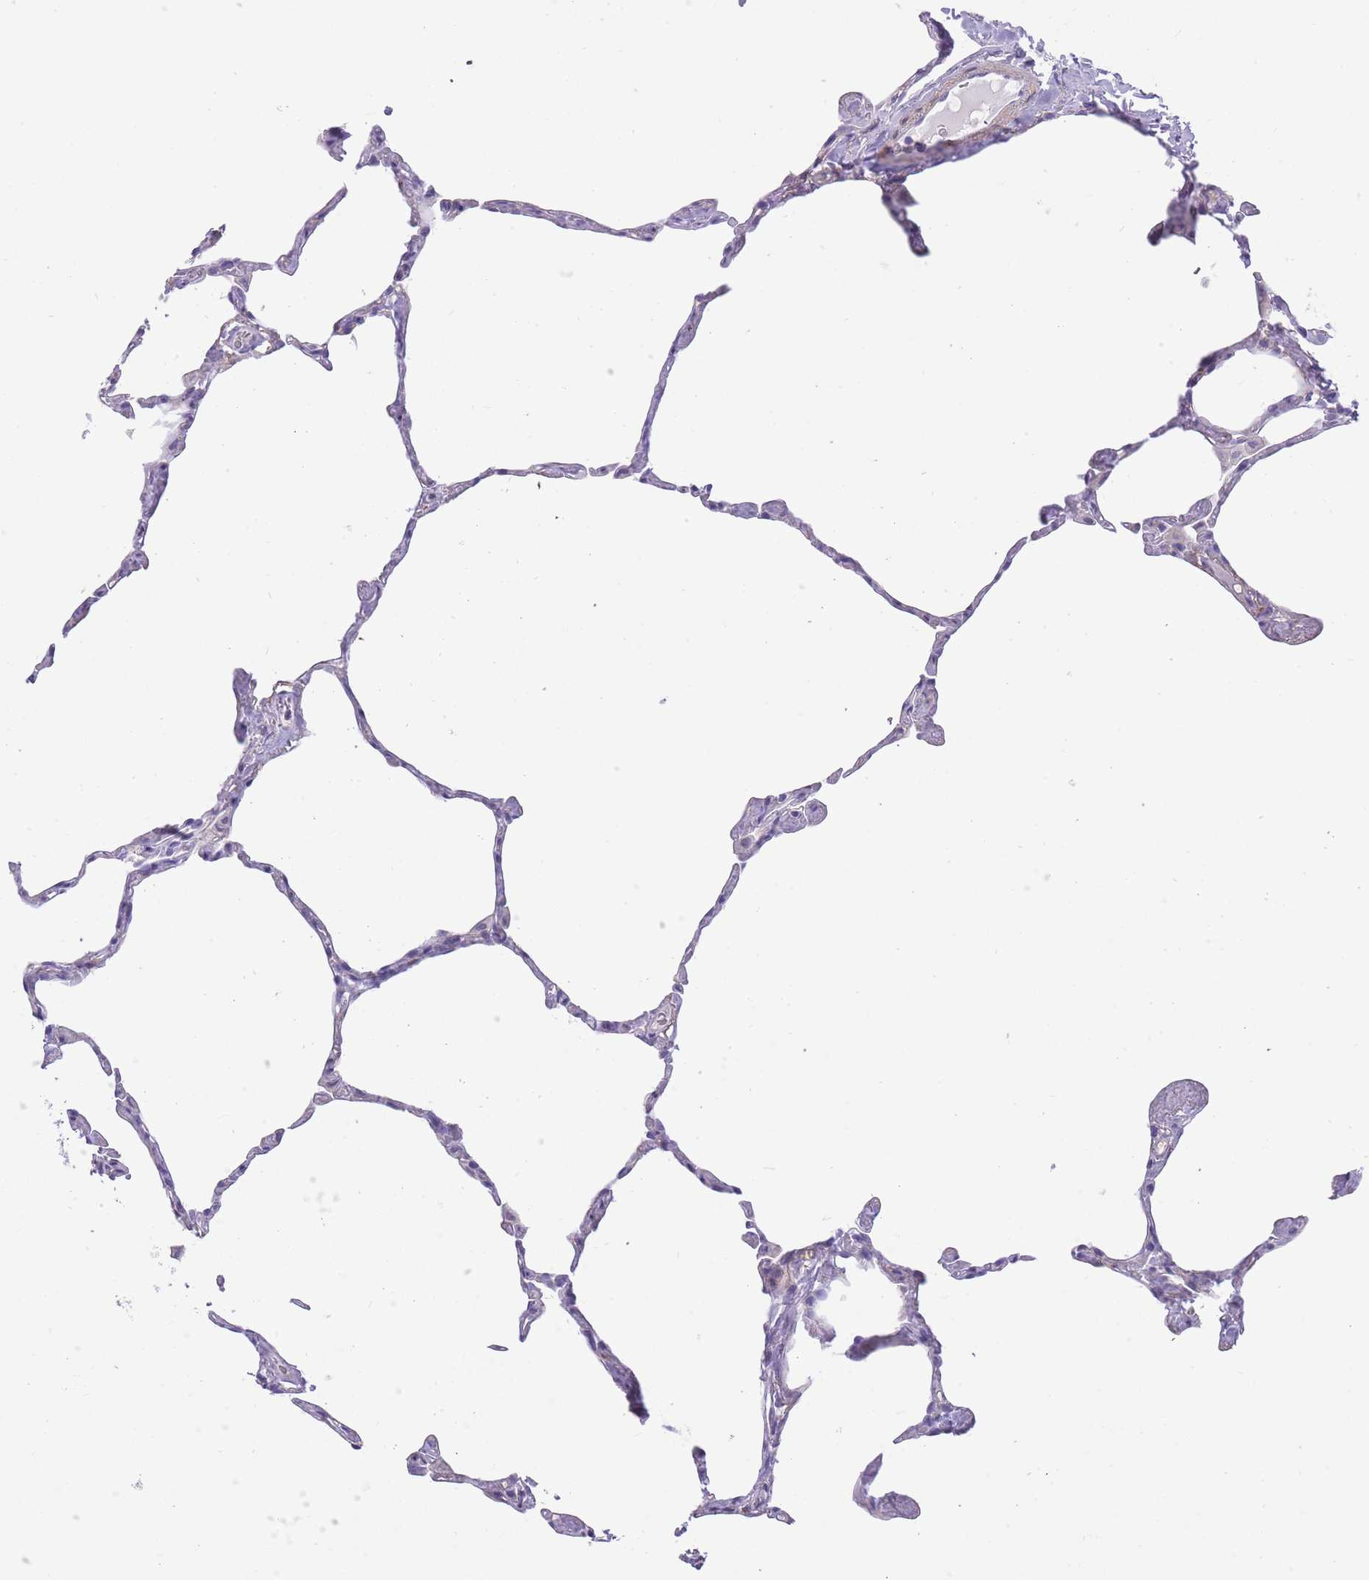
{"staining": {"intensity": "negative", "quantity": "none", "location": "none"}, "tissue": "lung", "cell_type": "Alveolar cells", "image_type": "normal", "snomed": [{"axis": "morphology", "description": "Normal tissue, NOS"}, {"axis": "topography", "description": "Lung"}], "caption": "IHC image of unremarkable lung stained for a protein (brown), which exhibits no staining in alveolar cells. (DAB (3,3'-diaminobenzidine) IHC visualized using brightfield microscopy, high magnification).", "gene": "OR11H12", "patient": {"sex": "male", "age": 65}}